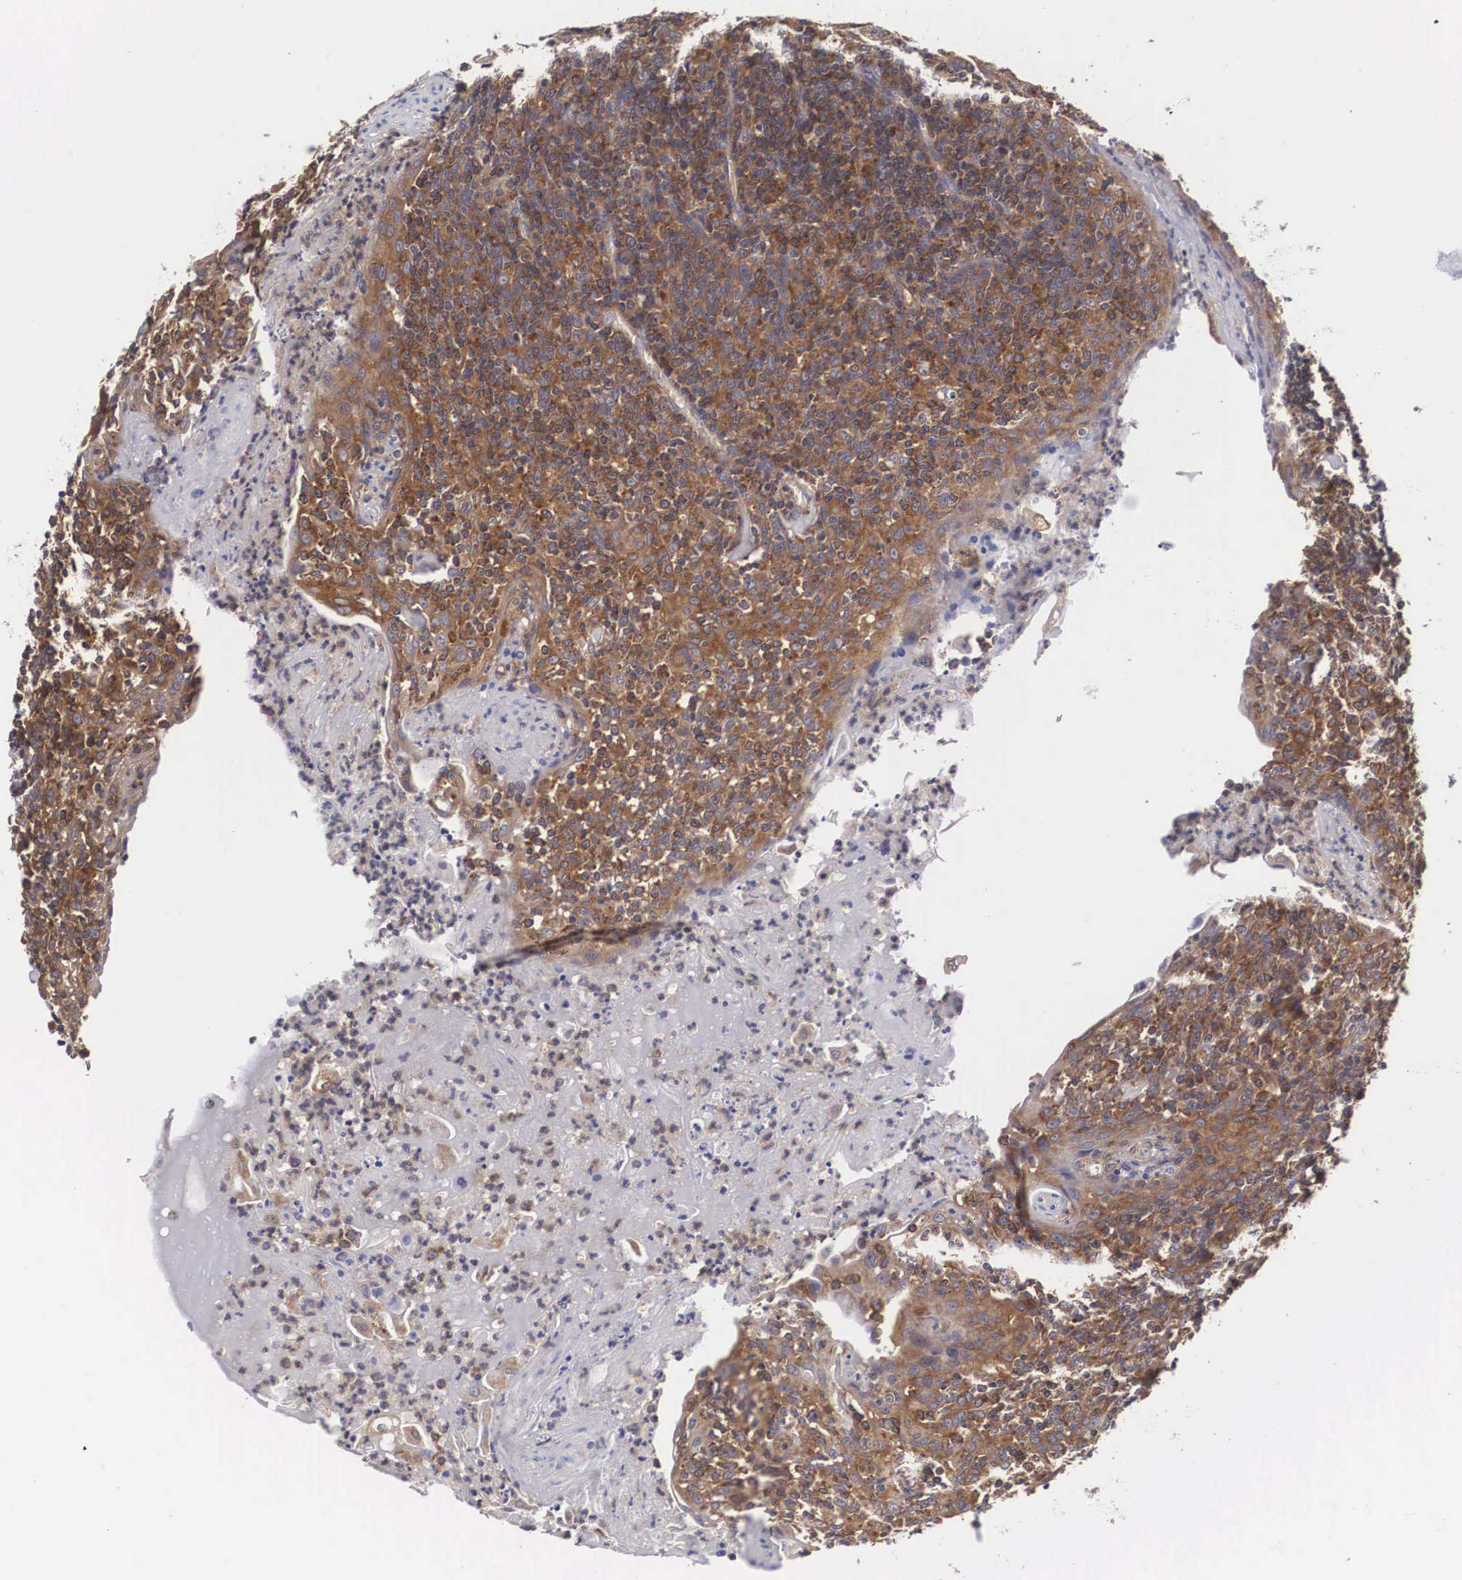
{"staining": {"intensity": "moderate", "quantity": ">75%", "location": "cytoplasmic/membranous"}, "tissue": "tonsil", "cell_type": "Germinal center cells", "image_type": "normal", "snomed": [{"axis": "morphology", "description": "Normal tissue, NOS"}, {"axis": "topography", "description": "Tonsil"}], "caption": "The micrograph demonstrates staining of normal tonsil, revealing moderate cytoplasmic/membranous protein positivity (brown color) within germinal center cells. The protein is stained brown, and the nuclei are stained in blue (DAB (3,3'-diaminobenzidine) IHC with brightfield microscopy, high magnification).", "gene": "GRIPAP1", "patient": {"sex": "male", "age": 6}}